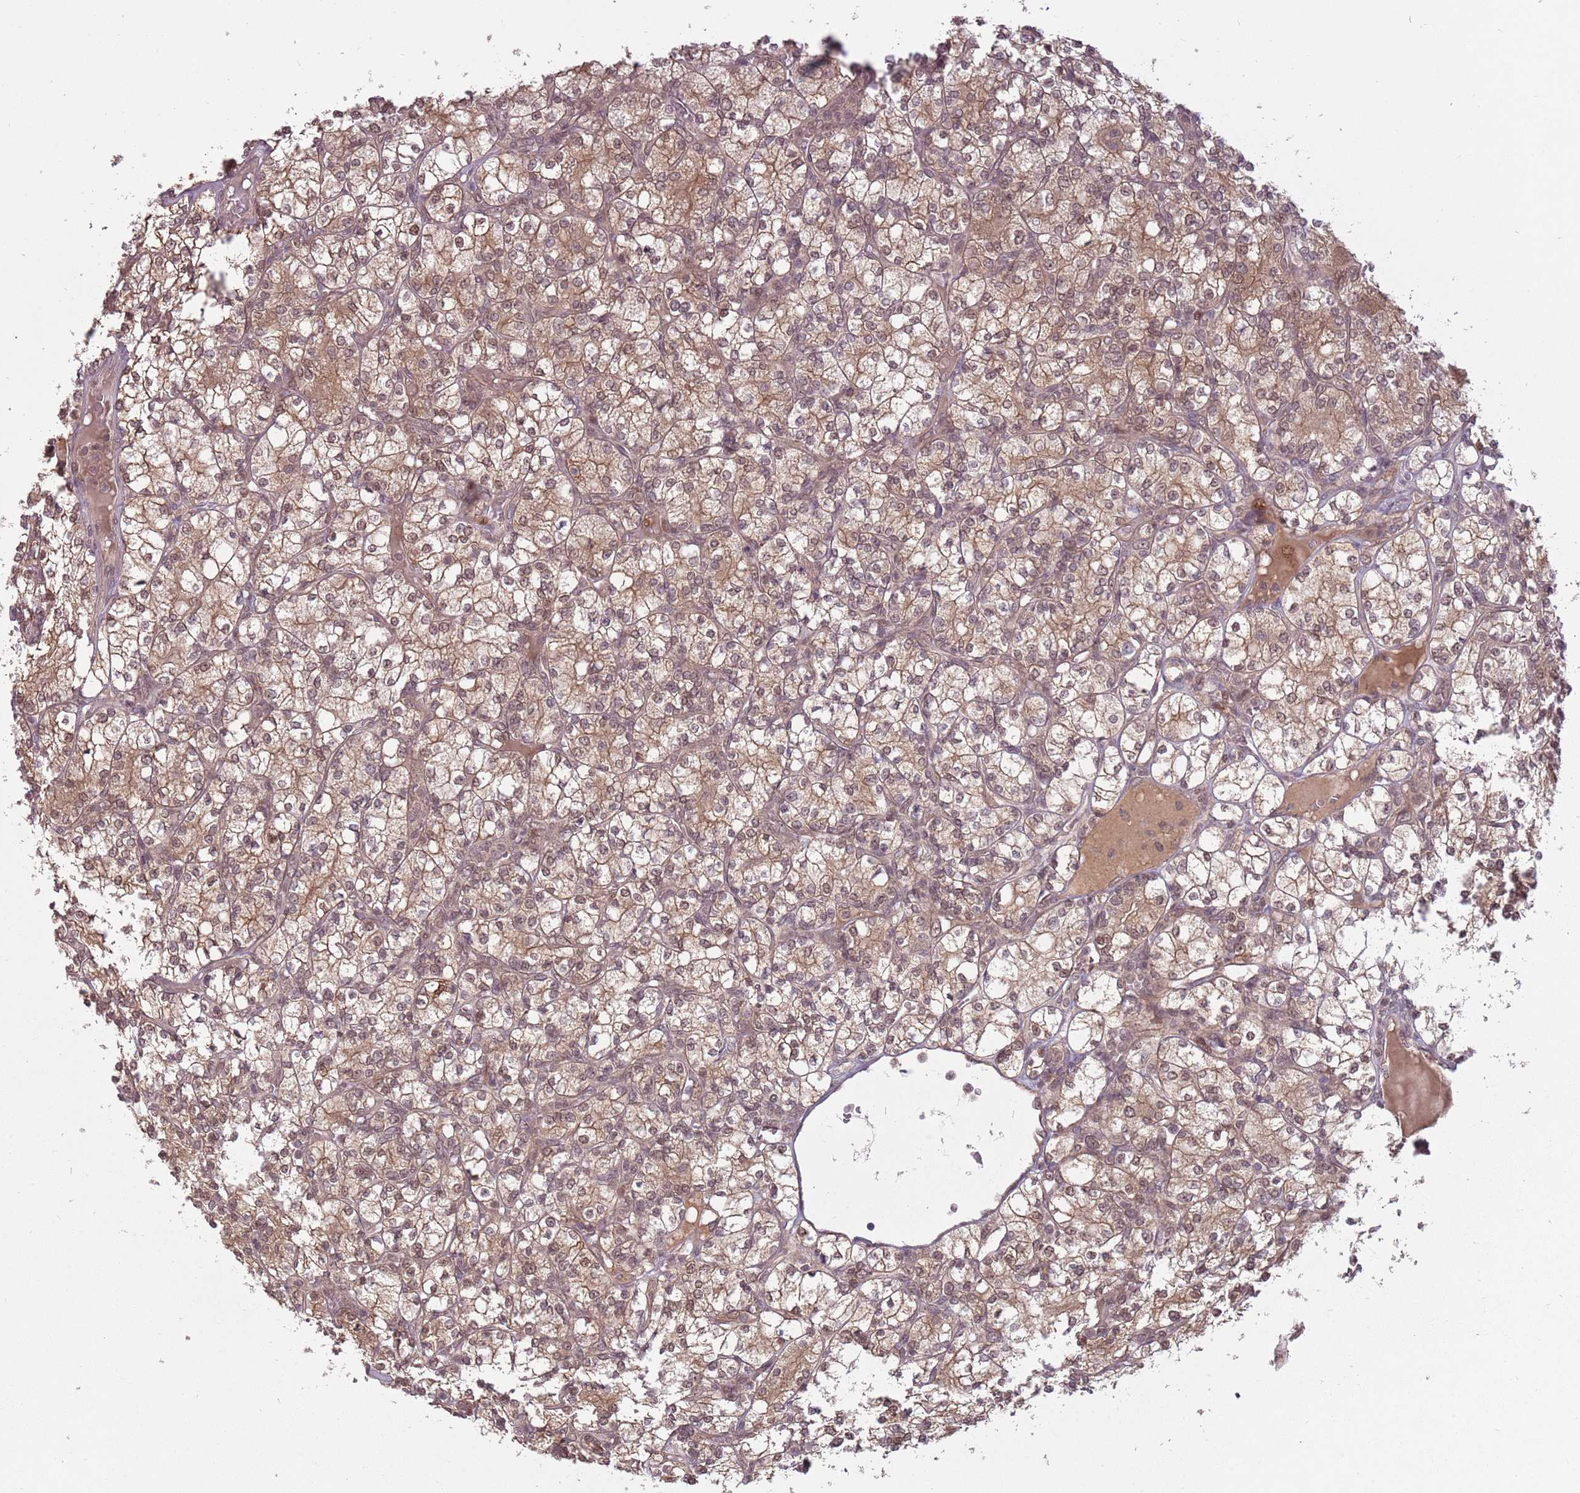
{"staining": {"intensity": "moderate", "quantity": ">75%", "location": "cytoplasmic/membranous,nuclear"}, "tissue": "renal cancer", "cell_type": "Tumor cells", "image_type": "cancer", "snomed": [{"axis": "morphology", "description": "Adenocarcinoma, NOS"}, {"axis": "topography", "description": "Kidney"}], "caption": "A photomicrograph of adenocarcinoma (renal) stained for a protein shows moderate cytoplasmic/membranous and nuclear brown staining in tumor cells.", "gene": "ADAMTS3", "patient": {"sex": "male", "age": 77}}